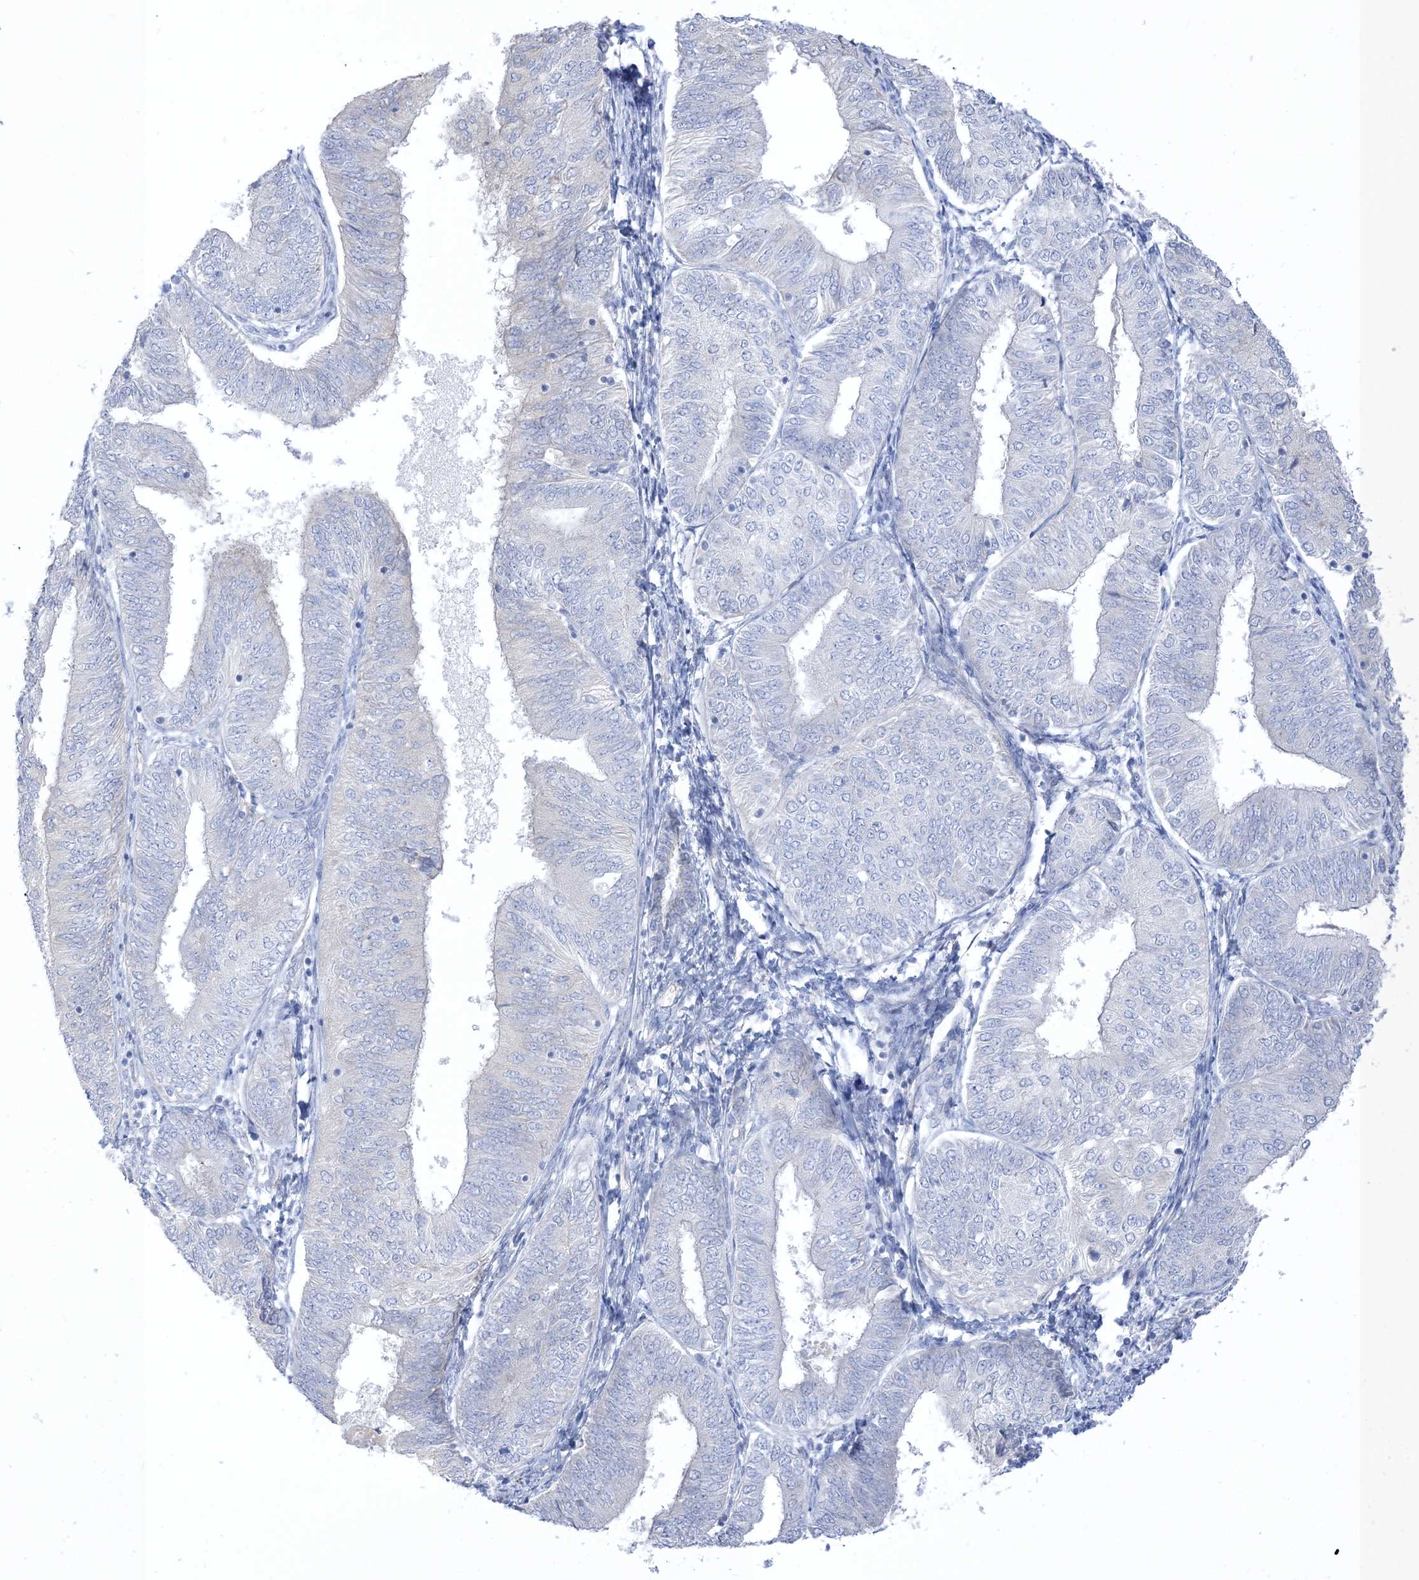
{"staining": {"intensity": "negative", "quantity": "none", "location": "none"}, "tissue": "endometrial cancer", "cell_type": "Tumor cells", "image_type": "cancer", "snomed": [{"axis": "morphology", "description": "Adenocarcinoma, NOS"}, {"axis": "topography", "description": "Endometrium"}], "caption": "This is an immunohistochemistry (IHC) image of human endometrial adenocarcinoma. There is no expression in tumor cells.", "gene": "XIRP2", "patient": {"sex": "female", "age": 58}}